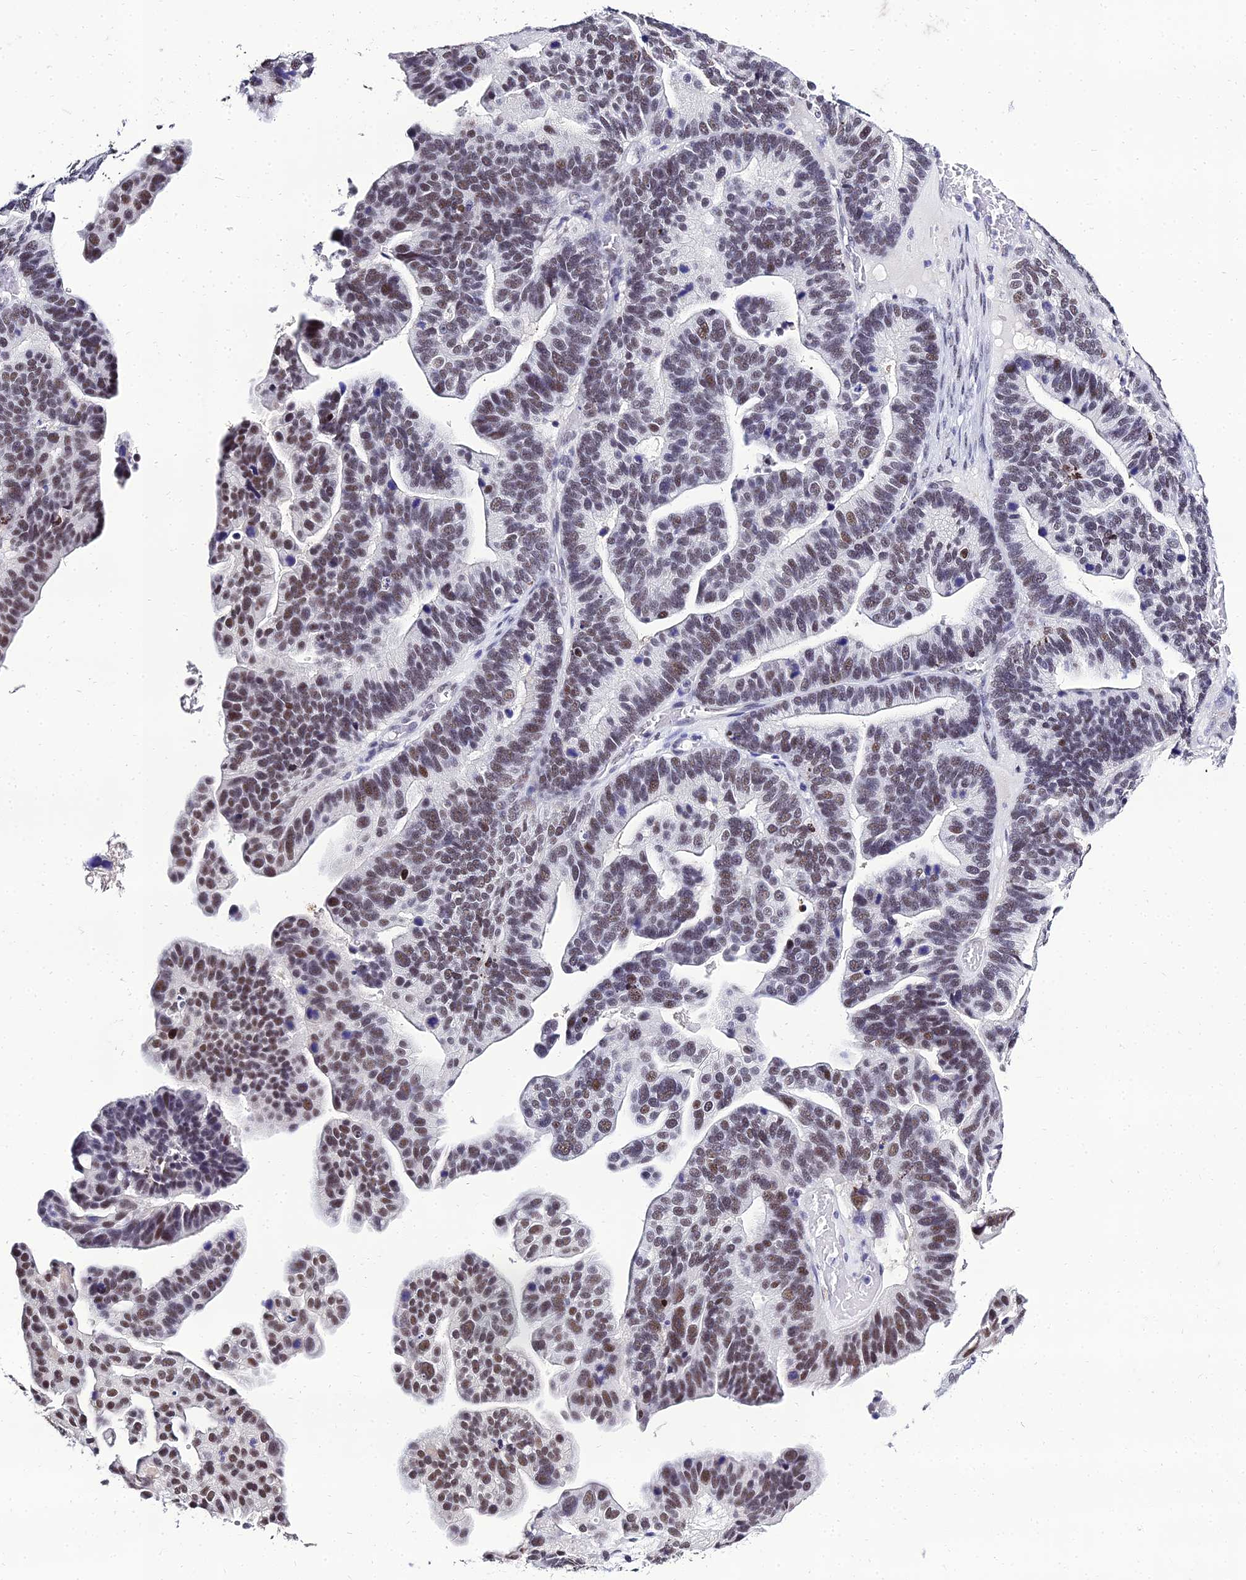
{"staining": {"intensity": "moderate", "quantity": "25%-75%", "location": "nuclear"}, "tissue": "ovarian cancer", "cell_type": "Tumor cells", "image_type": "cancer", "snomed": [{"axis": "morphology", "description": "Cystadenocarcinoma, serous, NOS"}, {"axis": "topography", "description": "Ovary"}], "caption": "Tumor cells demonstrate medium levels of moderate nuclear staining in about 25%-75% of cells in human ovarian serous cystadenocarcinoma.", "gene": "PPP4R2", "patient": {"sex": "female", "age": 56}}